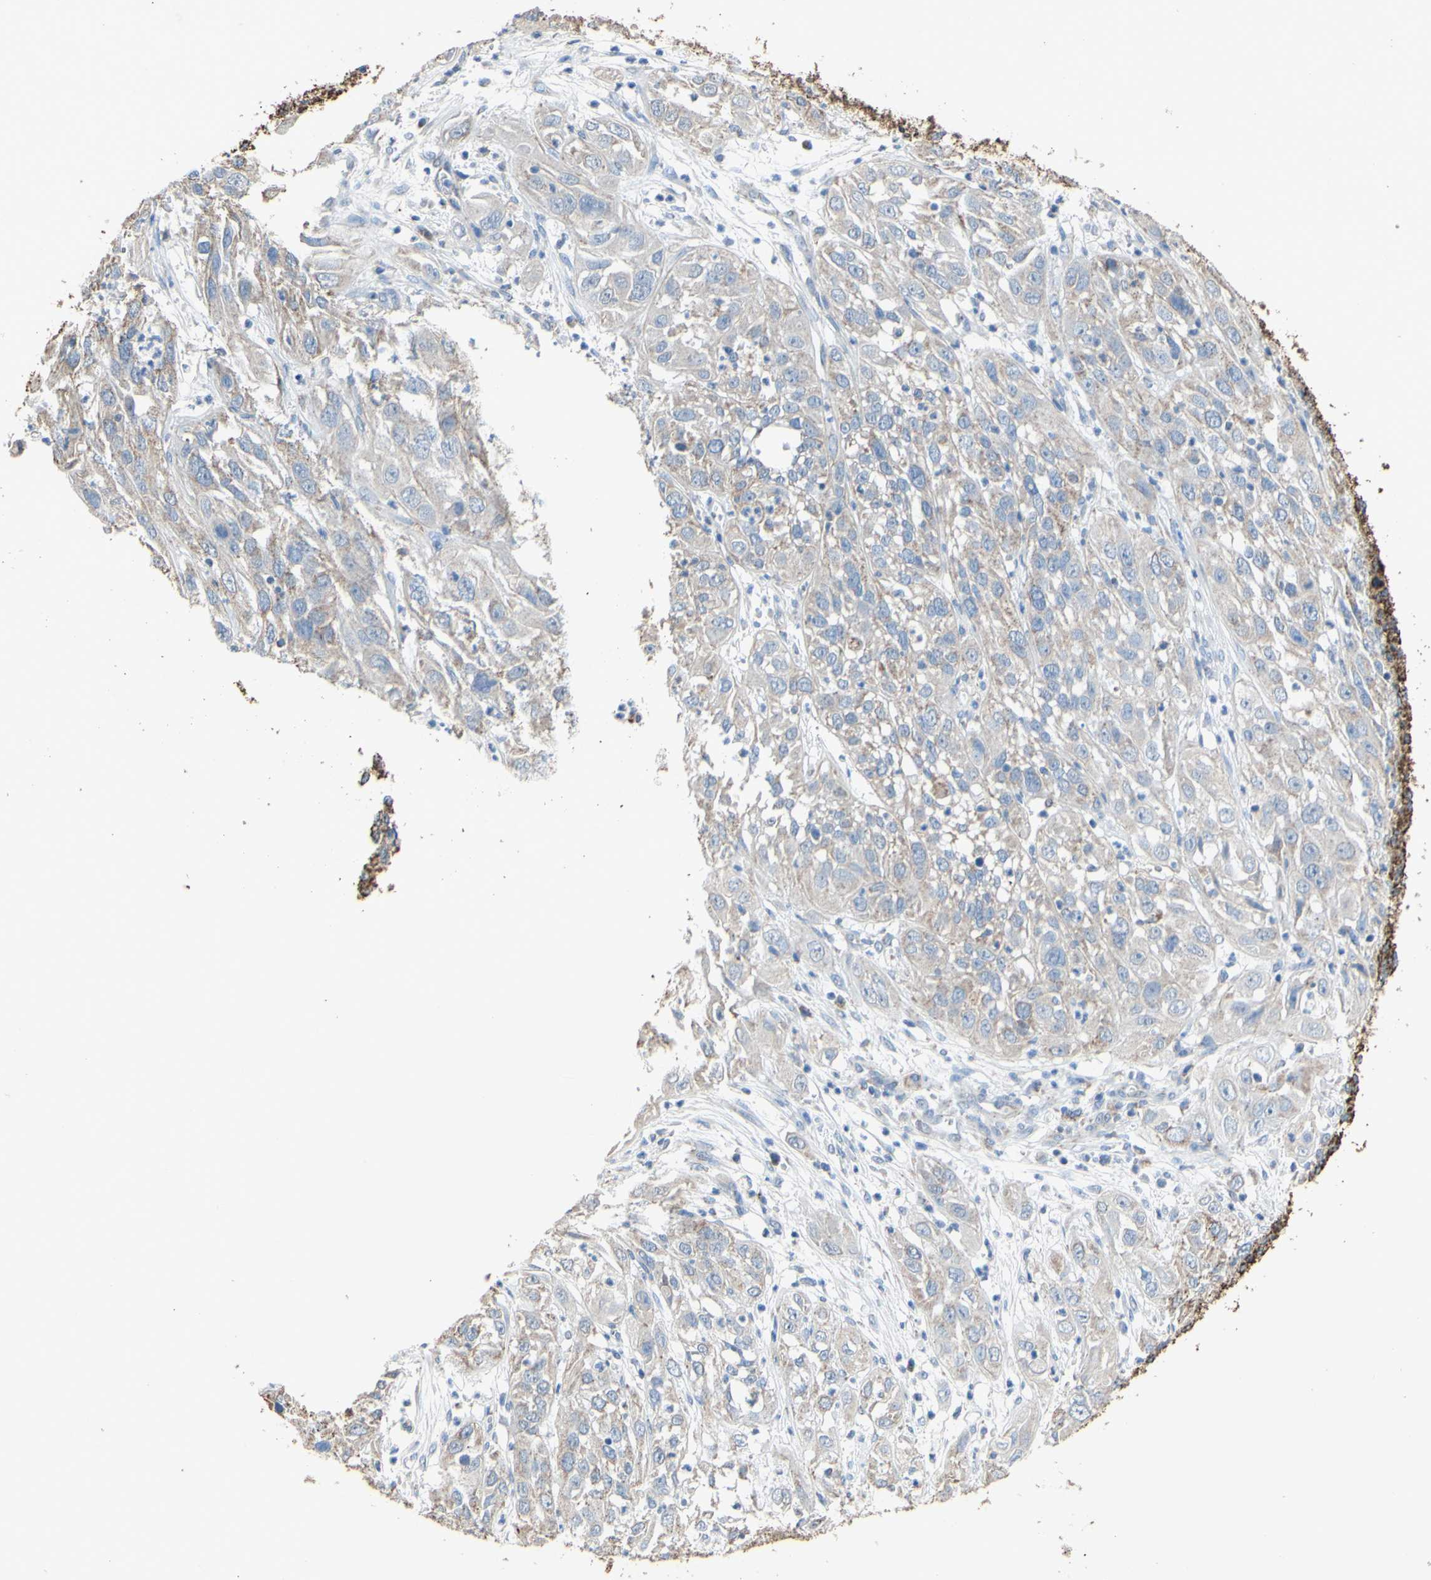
{"staining": {"intensity": "weak", "quantity": "25%-75%", "location": "cytoplasmic/membranous"}, "tissue": "cervical cancer", "cell_type": "Tumor cells", "image_type": "cancer", "snomed": [{"axis": "morphology", "description": "Squamous cell carcinoma, NOS"}, {"axis": "topography", "description": "Cervix"}], "caption": "Protein positivity by immunohistochemistry displays weak cytoplasmic/membranous staining in approximately 25%-75% of tumor cells in cervical cancer.", "gene": "CMKLR2", "patient": {"sex": "female", "age": 32}}